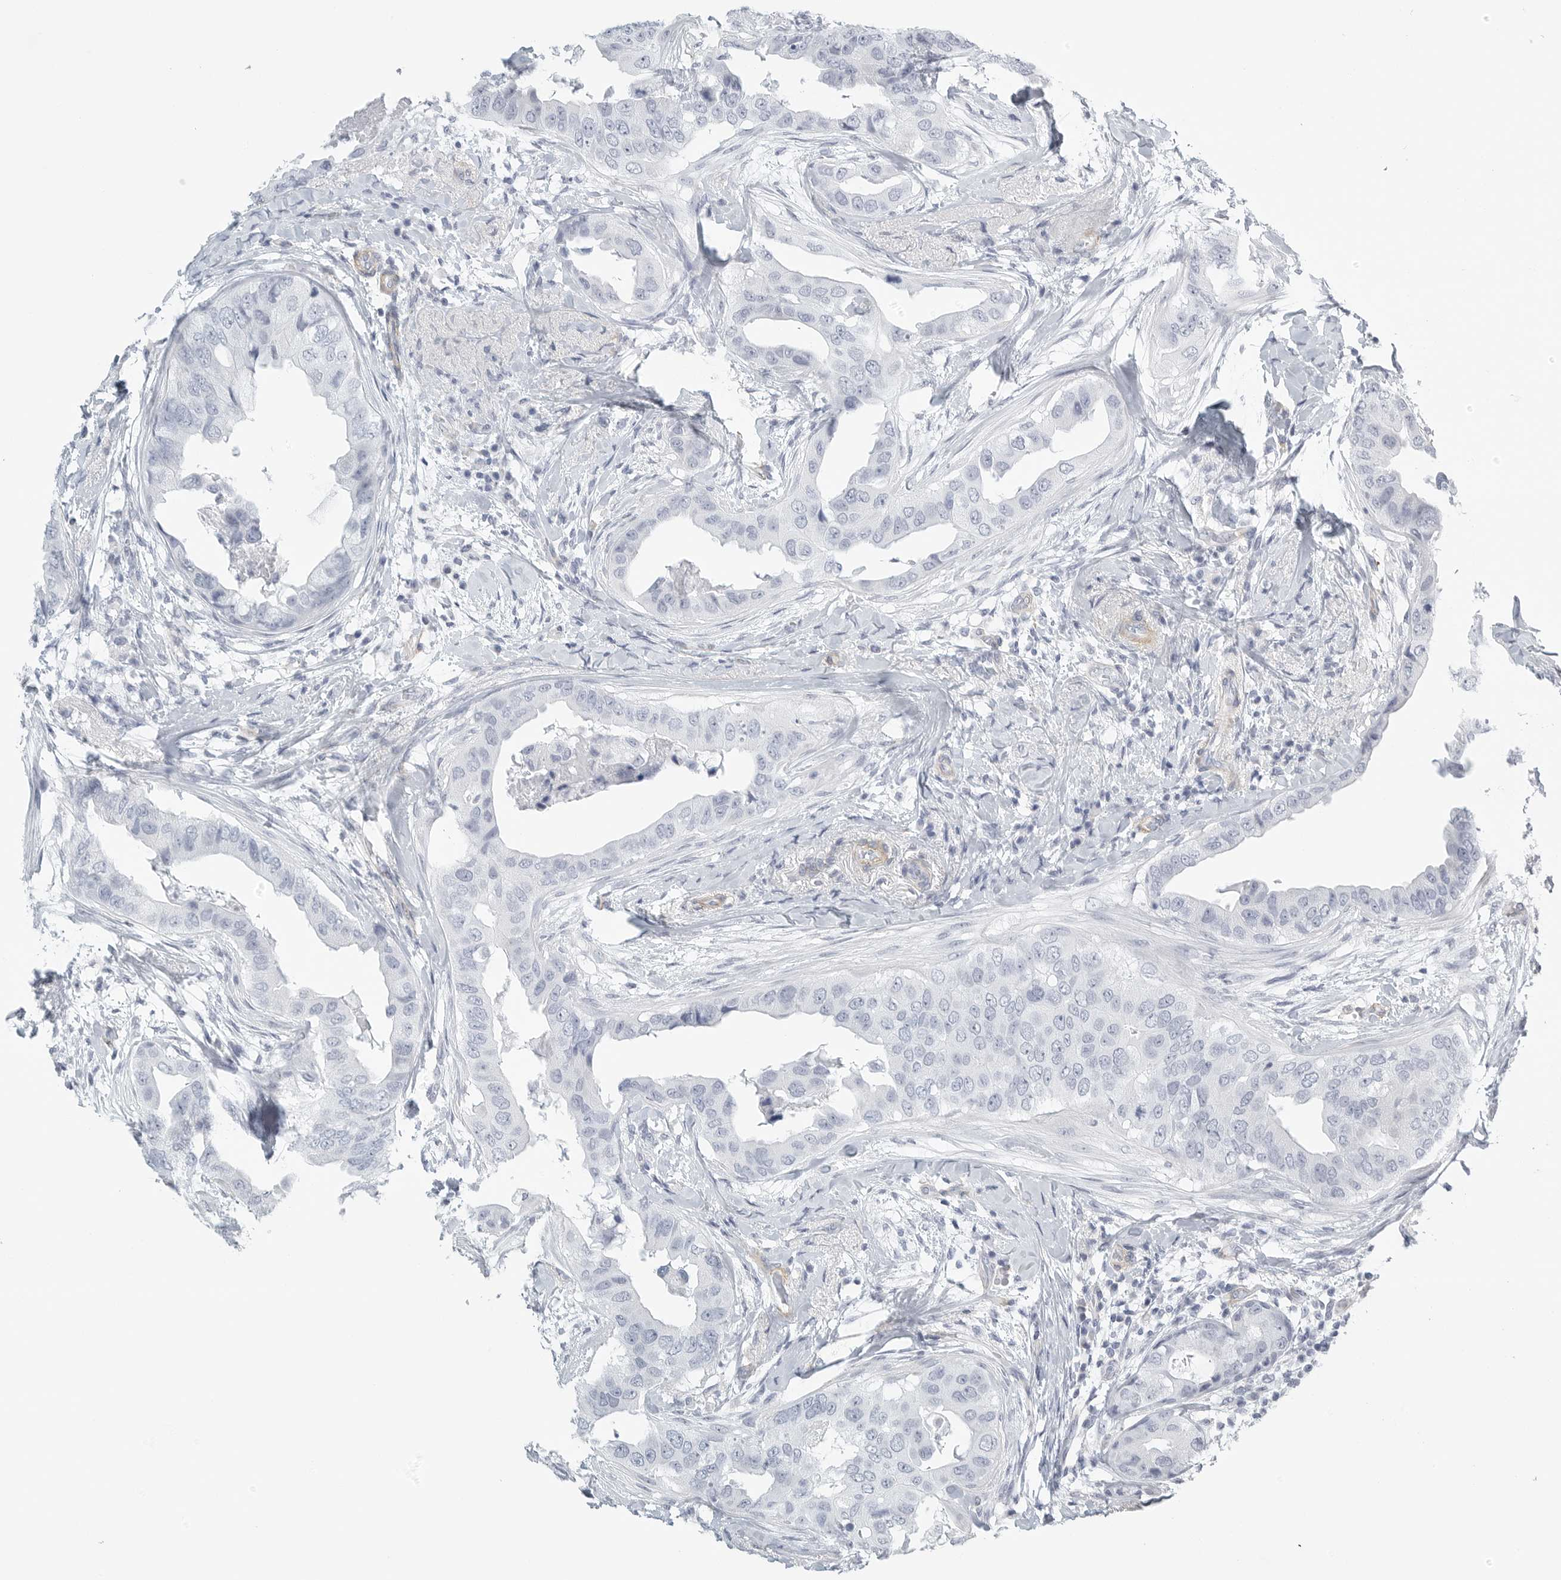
{"staining": {"intensity": "negative", "quantity": "none", "location": "none"}, "tissue": "breast cancer", "cell_type": "Tumor cells", "image_type": "cancer", "snomed": [{"axis": "morphology", "description": "Duct carcinoma"}, {"axis": "topography", "description": "Breast"}], "caption": "This is a histopathology image of immunohistochemistry (IHC) staining of invasive ductal carcinoma (breast), which shows no staining in tumor cells. (DAB (3,3'-diaminobenzidine) IHC, high magnification).", "gene": "TNR", "patient": {"sex": "female", "age": 40}}